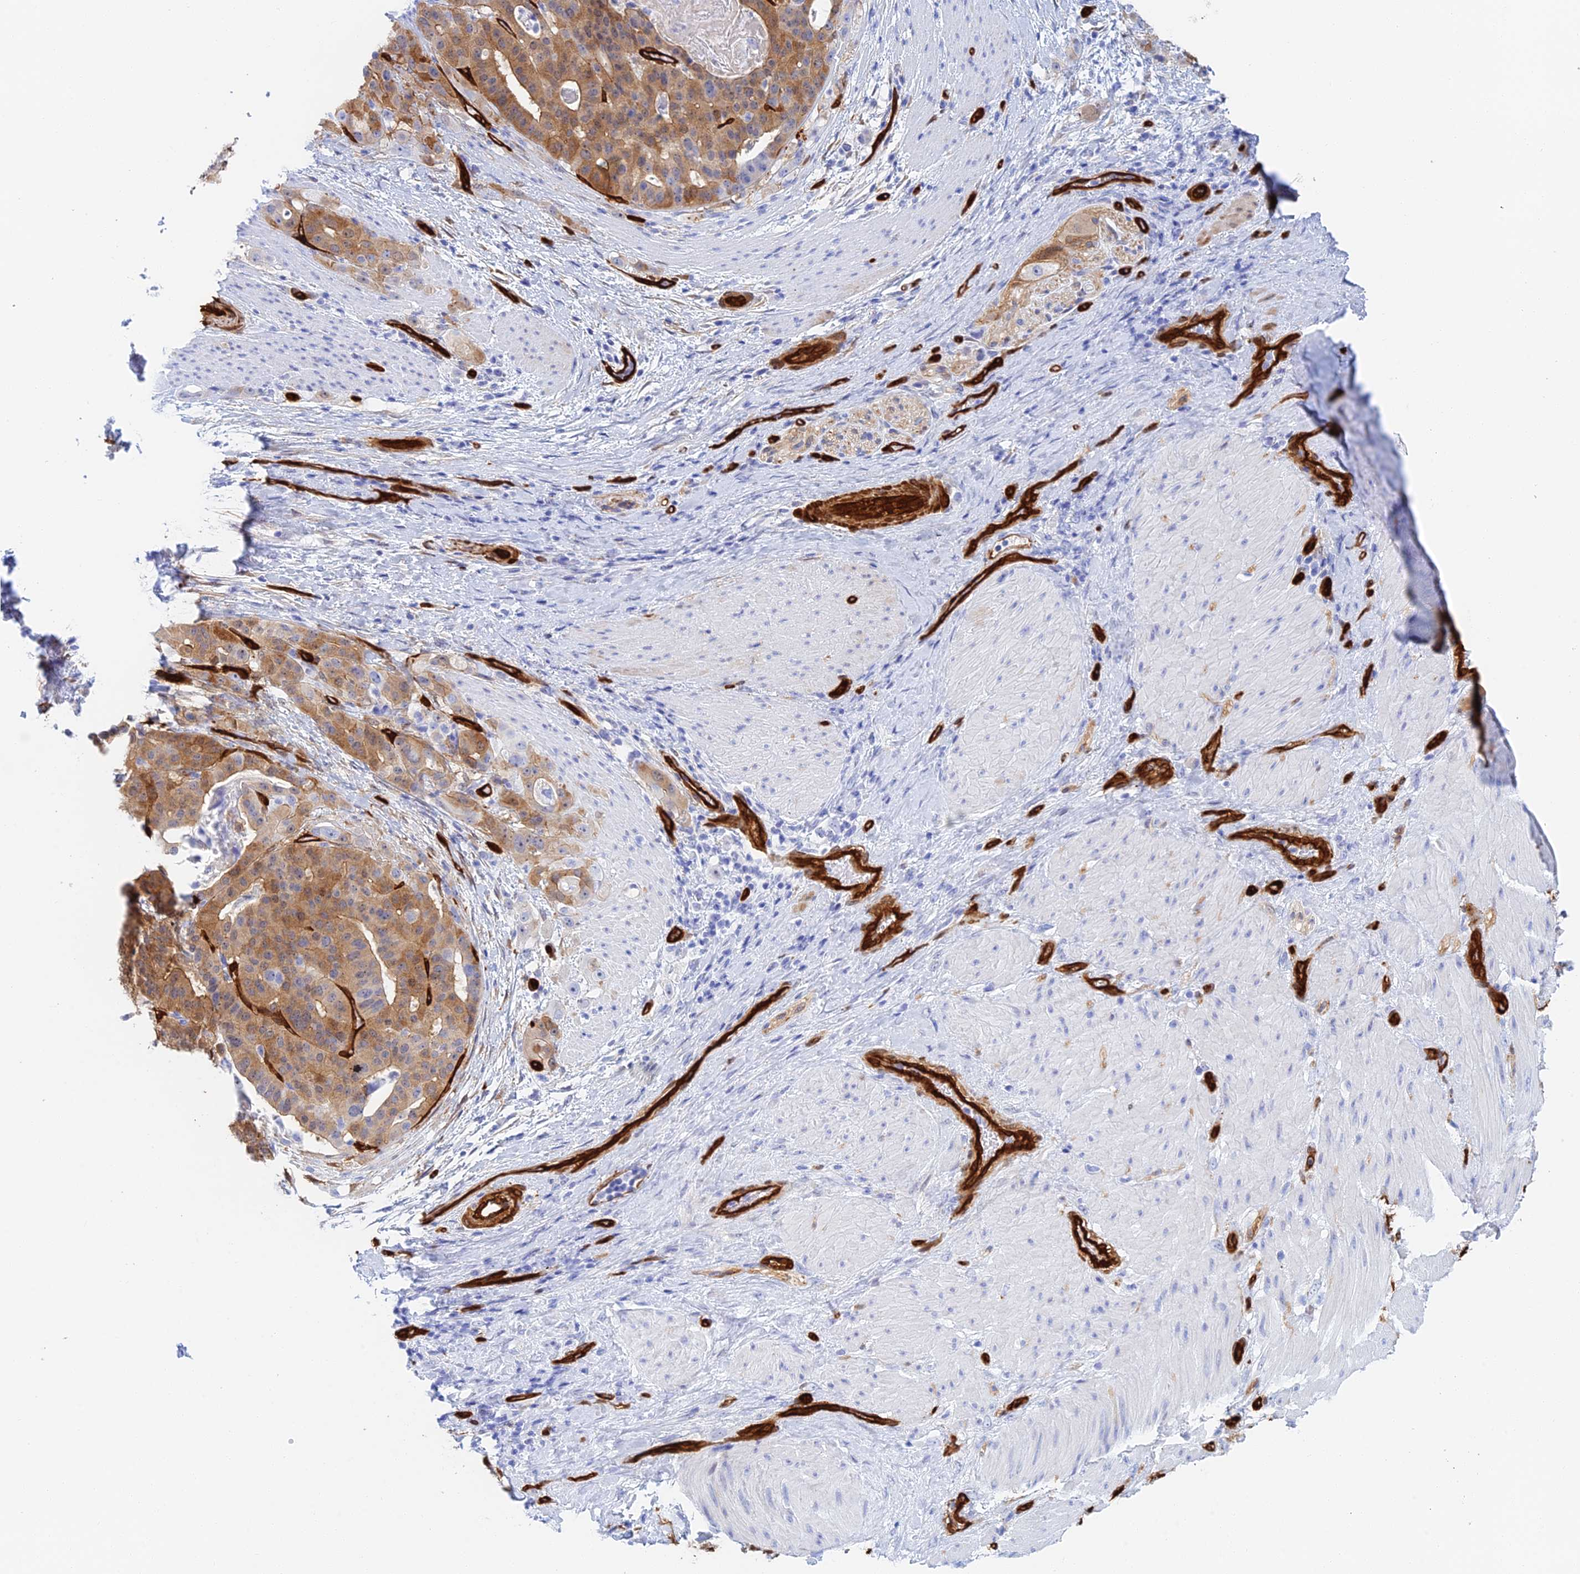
{"staining": {"intensity": "moderate", "quantity": ">75%", "location": "cytoplasmic/membranous"}, "tissue": "stomach cancer", "cell_type": "Tumor cells", "image_type": "cancer", "snomed": [{"axis": "morphology", "description": "Adenocarcinoma, NOS"}, {"axis": "topography", "description": "Stomach"}], "caption": "Approximately >75% of tumor cells in stomach adenocarcinoma show moderate cytoplasmic/membranous protein staining as visualized by brown immunohistochemical staining.", "gene": "CRIP2", "patient": {"sex": "male", "age": 48}}